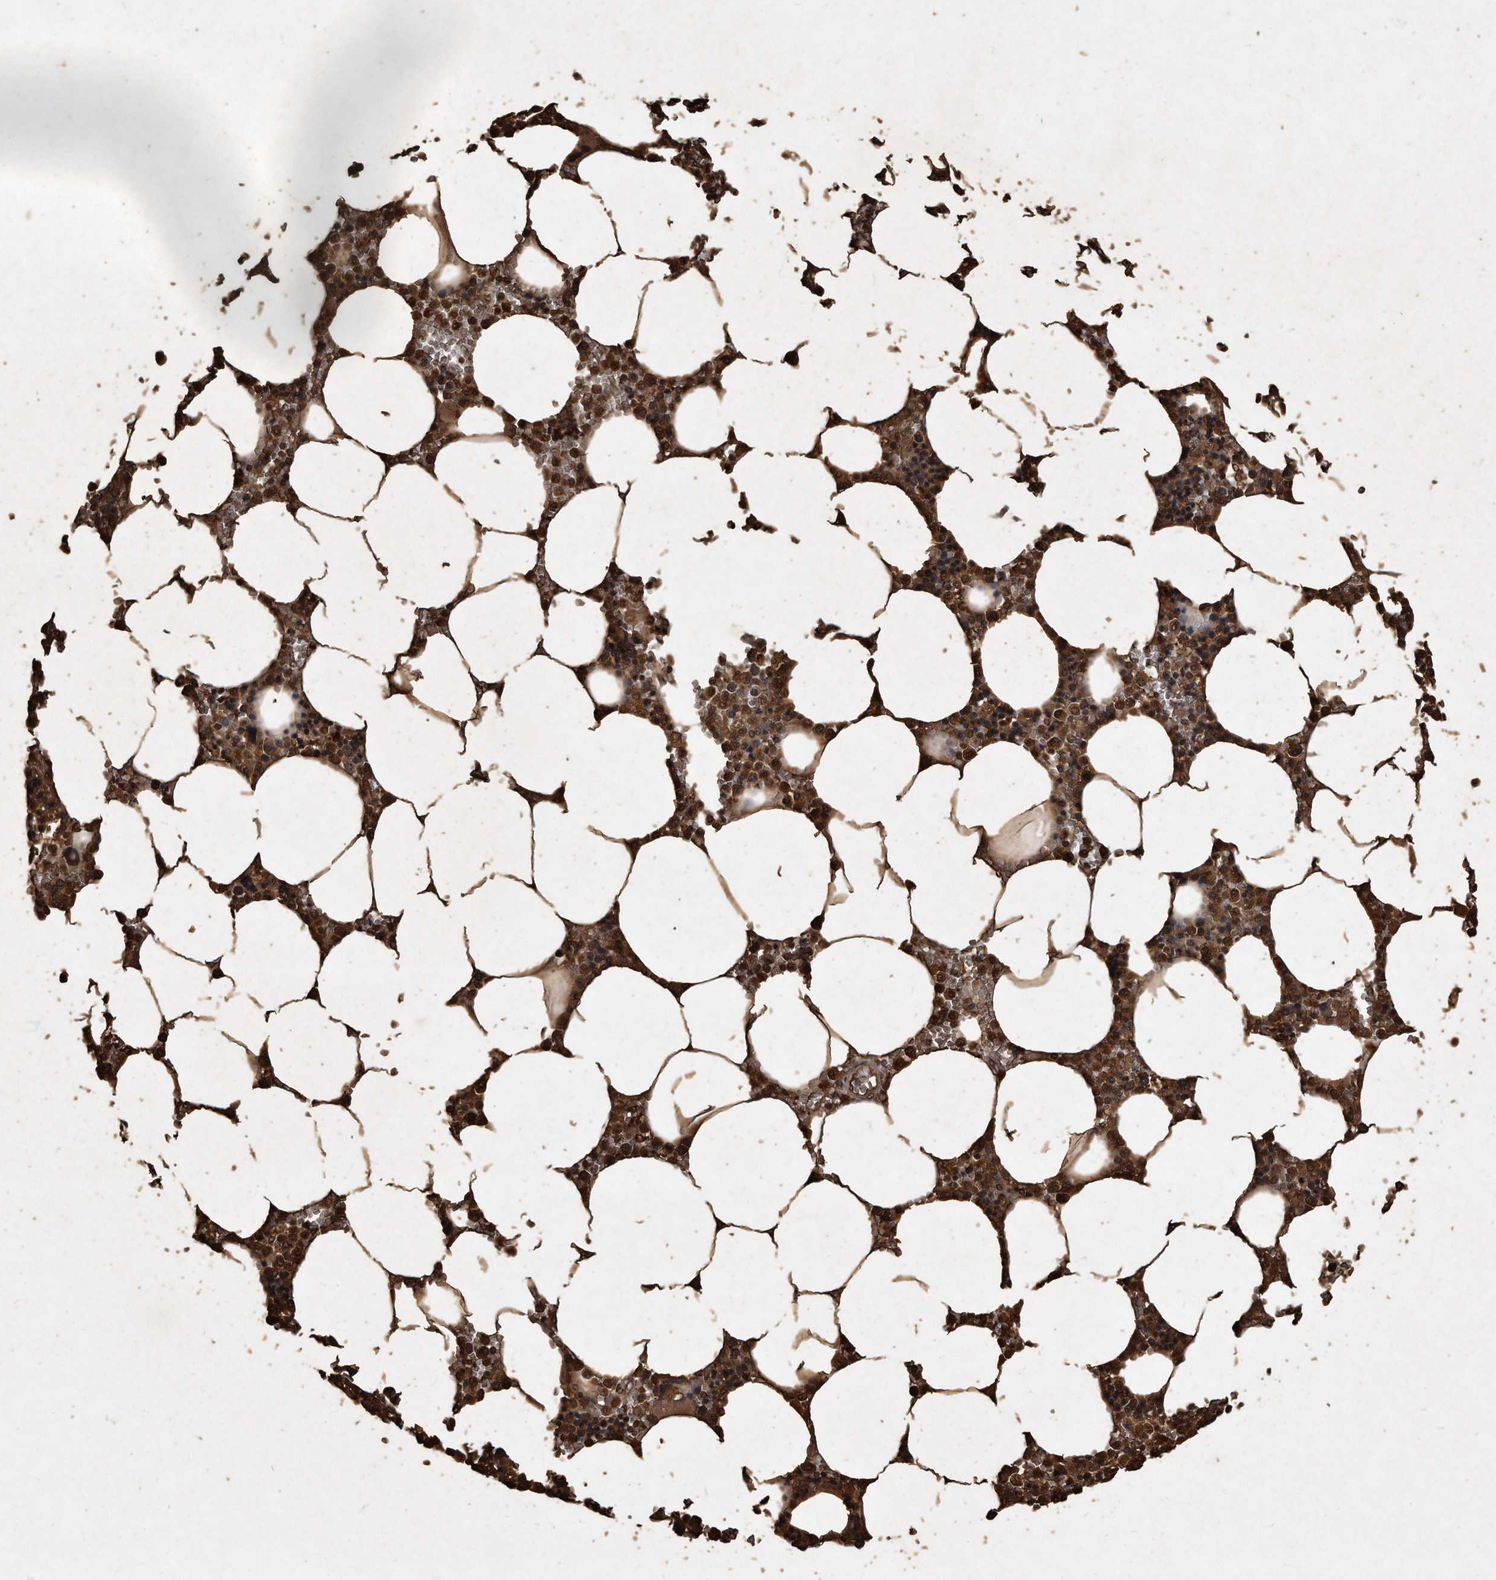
{"staining": {"intensity": "strong", "quantity": ">75%", "location": "cytoplasmic/membranous,nuclear"}, "tissue": "bone marrow", "cell_type": "Hematopoietic cells", "image_type": "normal", "snomed": [{"axis": "morphology", "description": "Normal tissue, NOS"}, {"axis": "topography", "description": "Bone marrow"}], "caption": "Brown immunohistochemical staining in unremarkable bone marrow demonstrates strong cytoplasmic/membranous,nuclear expression in approximately >75% of hematopoietic cells. The protein is stained brown, and the nuclei are stained in blue (DAB IHC with brightfield microscopy, high magnification).", "gene": "CFLAR", "patient": {"sex": "male", "age": 70}}